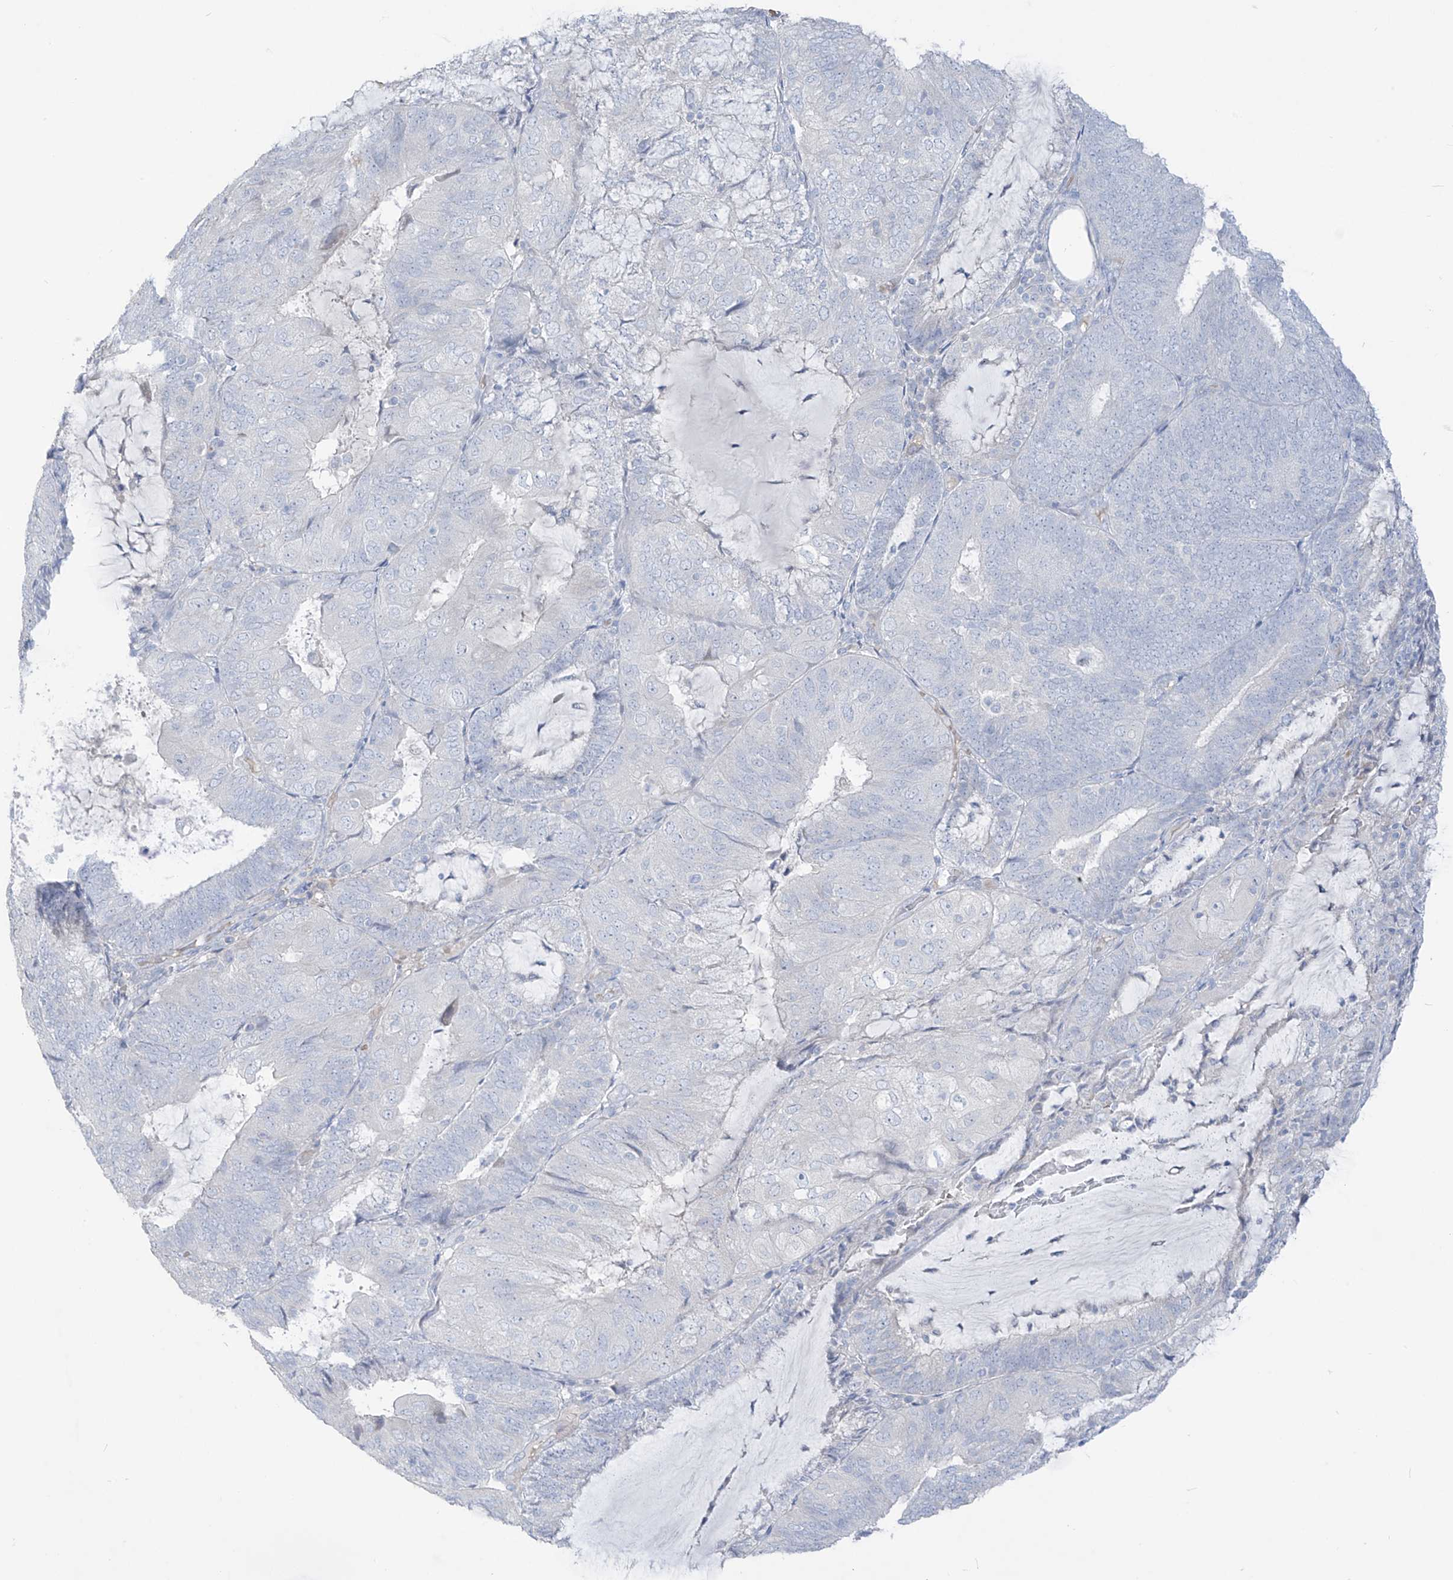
{"staining": {"intensity": "negative", "quantity": "none", "location": "none"}, "tissue": "endometrial cancer", "cell_type": "Tumor cells", "image_type": "cancer", "snomed": [{"axis": "morphology", "description": "Adenocarcinoma, NOS"}, {"axis": "topography", "description": "Endometrium"}], "caption": "Immunohistochemistry (IHC) image of human endometrial cancer (adenocarcinoma) stained for a protein (brown), which displays no staining in tumor cells.", "gene": "ASPRV1", "patient": {"sex": "female", "age": 81}}